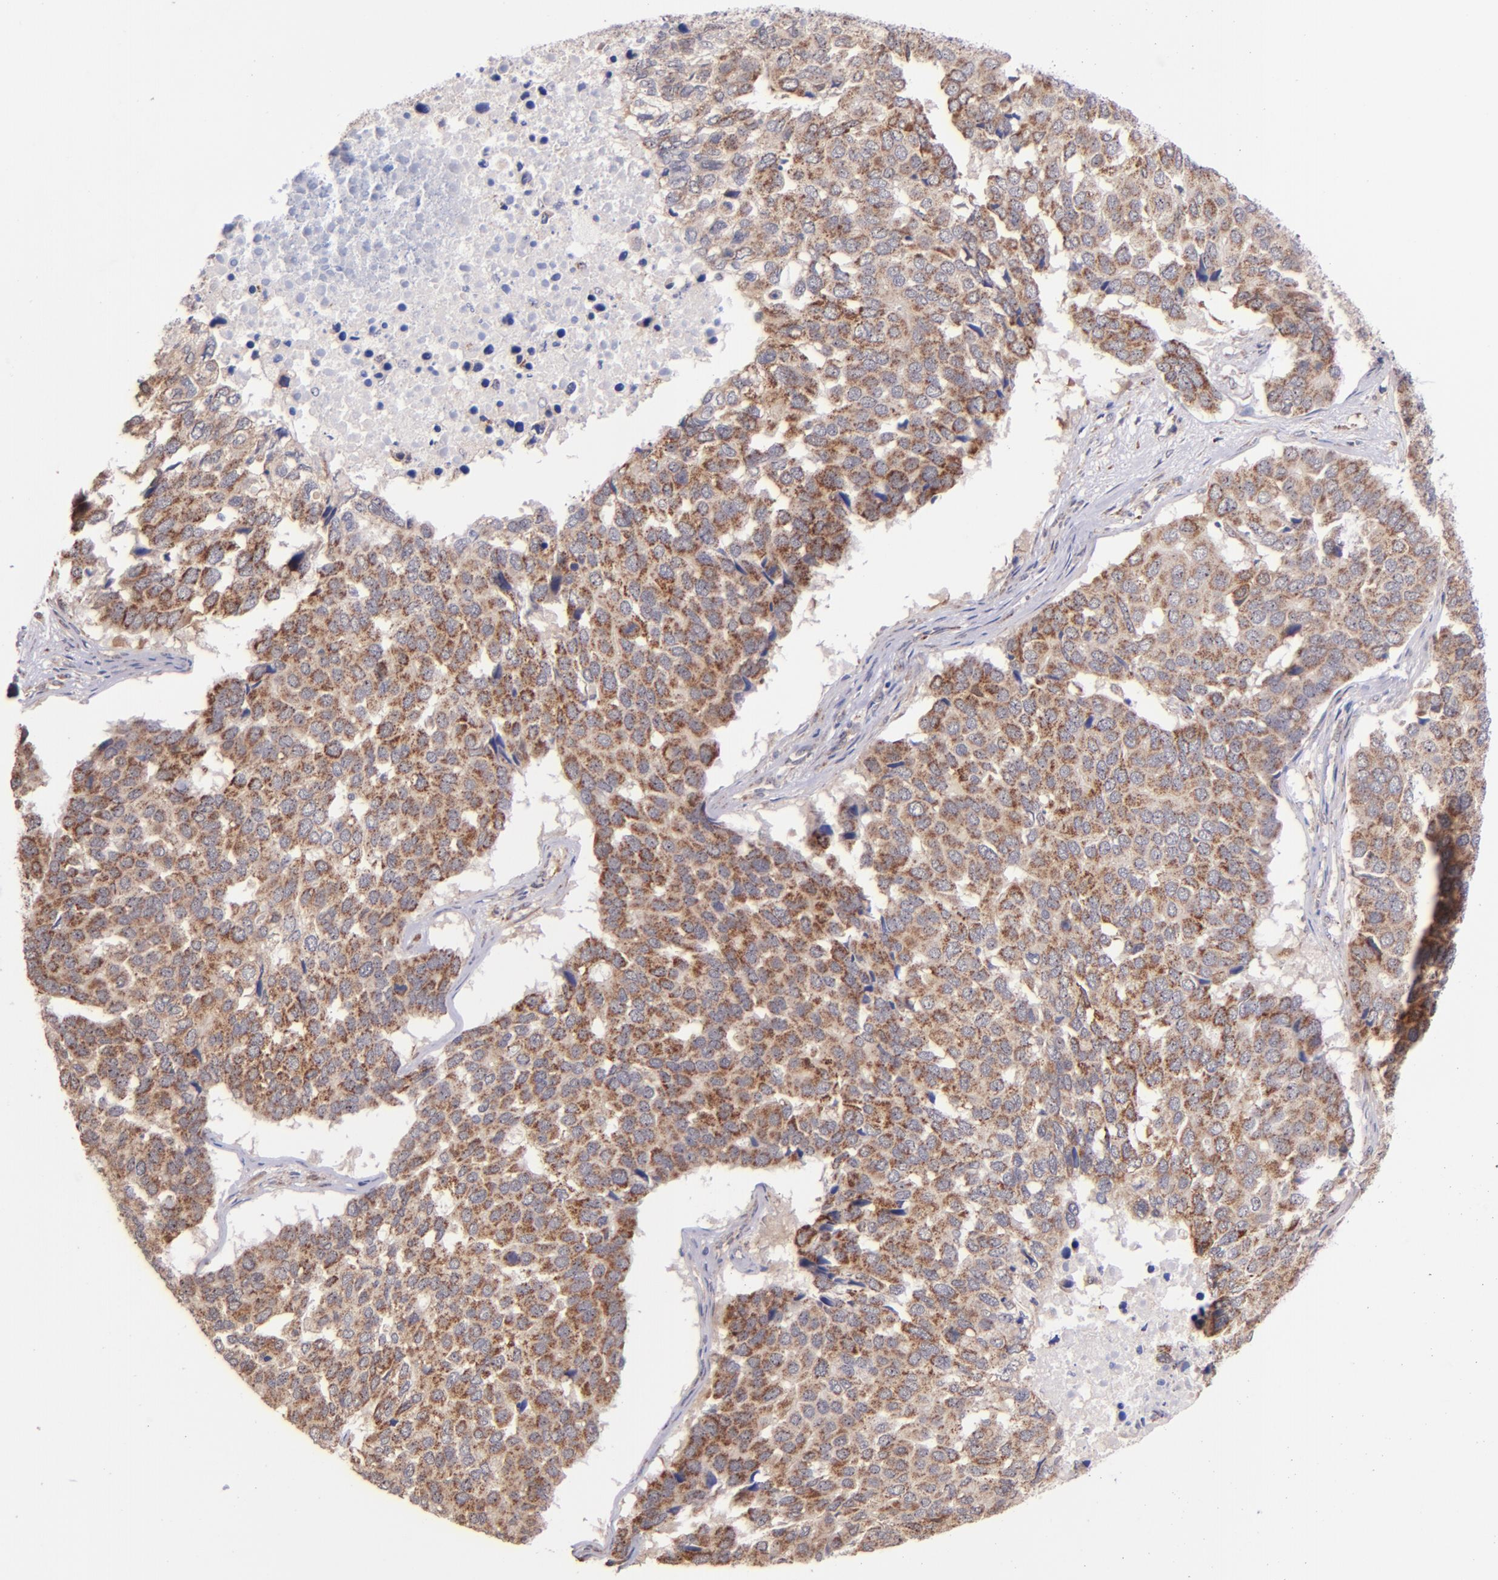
{"staining": {"intensity": "moderate", "quantity": ">75%", "location": "cytoplasmic/membranous"}, "tissue": "pancreatic cancer", "cell_type": "Tumor cells", "image_type": "cancer", "snomed": [{"axis": "morphology", "description": "Adenocarcinoma, NOS"}, {"axis": "topography", "description": "Pancreas"}], "caption": "This micrograph reveals immunohistochemistry (IHC) staining of adenocarcinoma (pancreatic), with medium moderate cytoplasmic/membranous staining in approximately >75% of tumor cells.", "gene": "SHC1", "patient": {"sex": "male", "age": 50}}